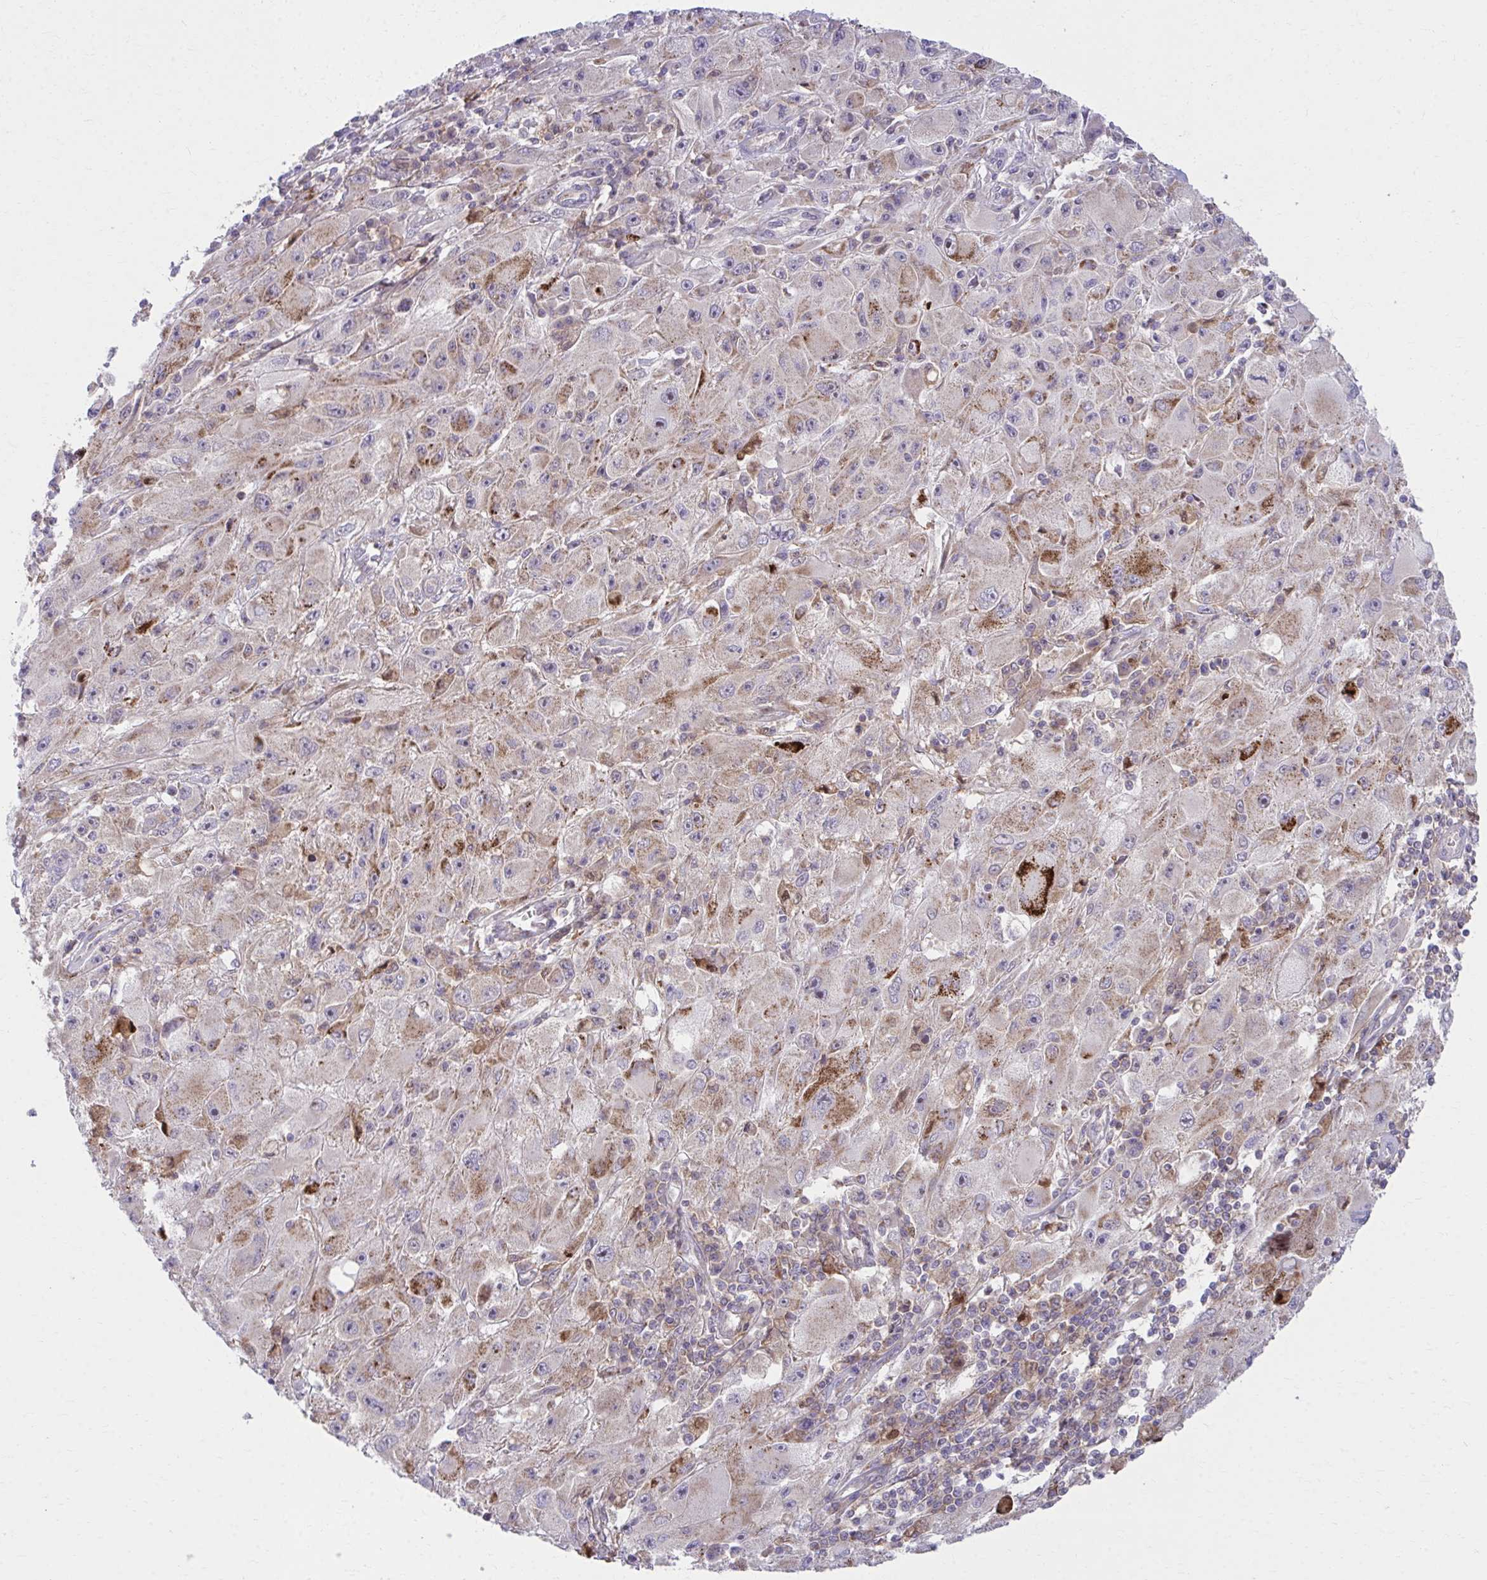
{"staining": {"intensity": "moderate", "quantity": "<25%", "location": "cytoplasmic/membranous"}, "tissue": "melanoma", "cell_type": "Tumor cells", "image_type": "cancer", "snomed": [{"axis": "morphology", "description": "Malignant melanoma, Metastatic site"}, {"axis": "topography", "description": "Skin"}], "caption": "A brown stain highlights moderate cytoplasmic/membranous expression of a protein in melanoma tumor cells. (Brightfield microscopy of DAB IHC at high magnification).", "gene": "C16orf54", "patient": {"sex": "male", "age": 53}}